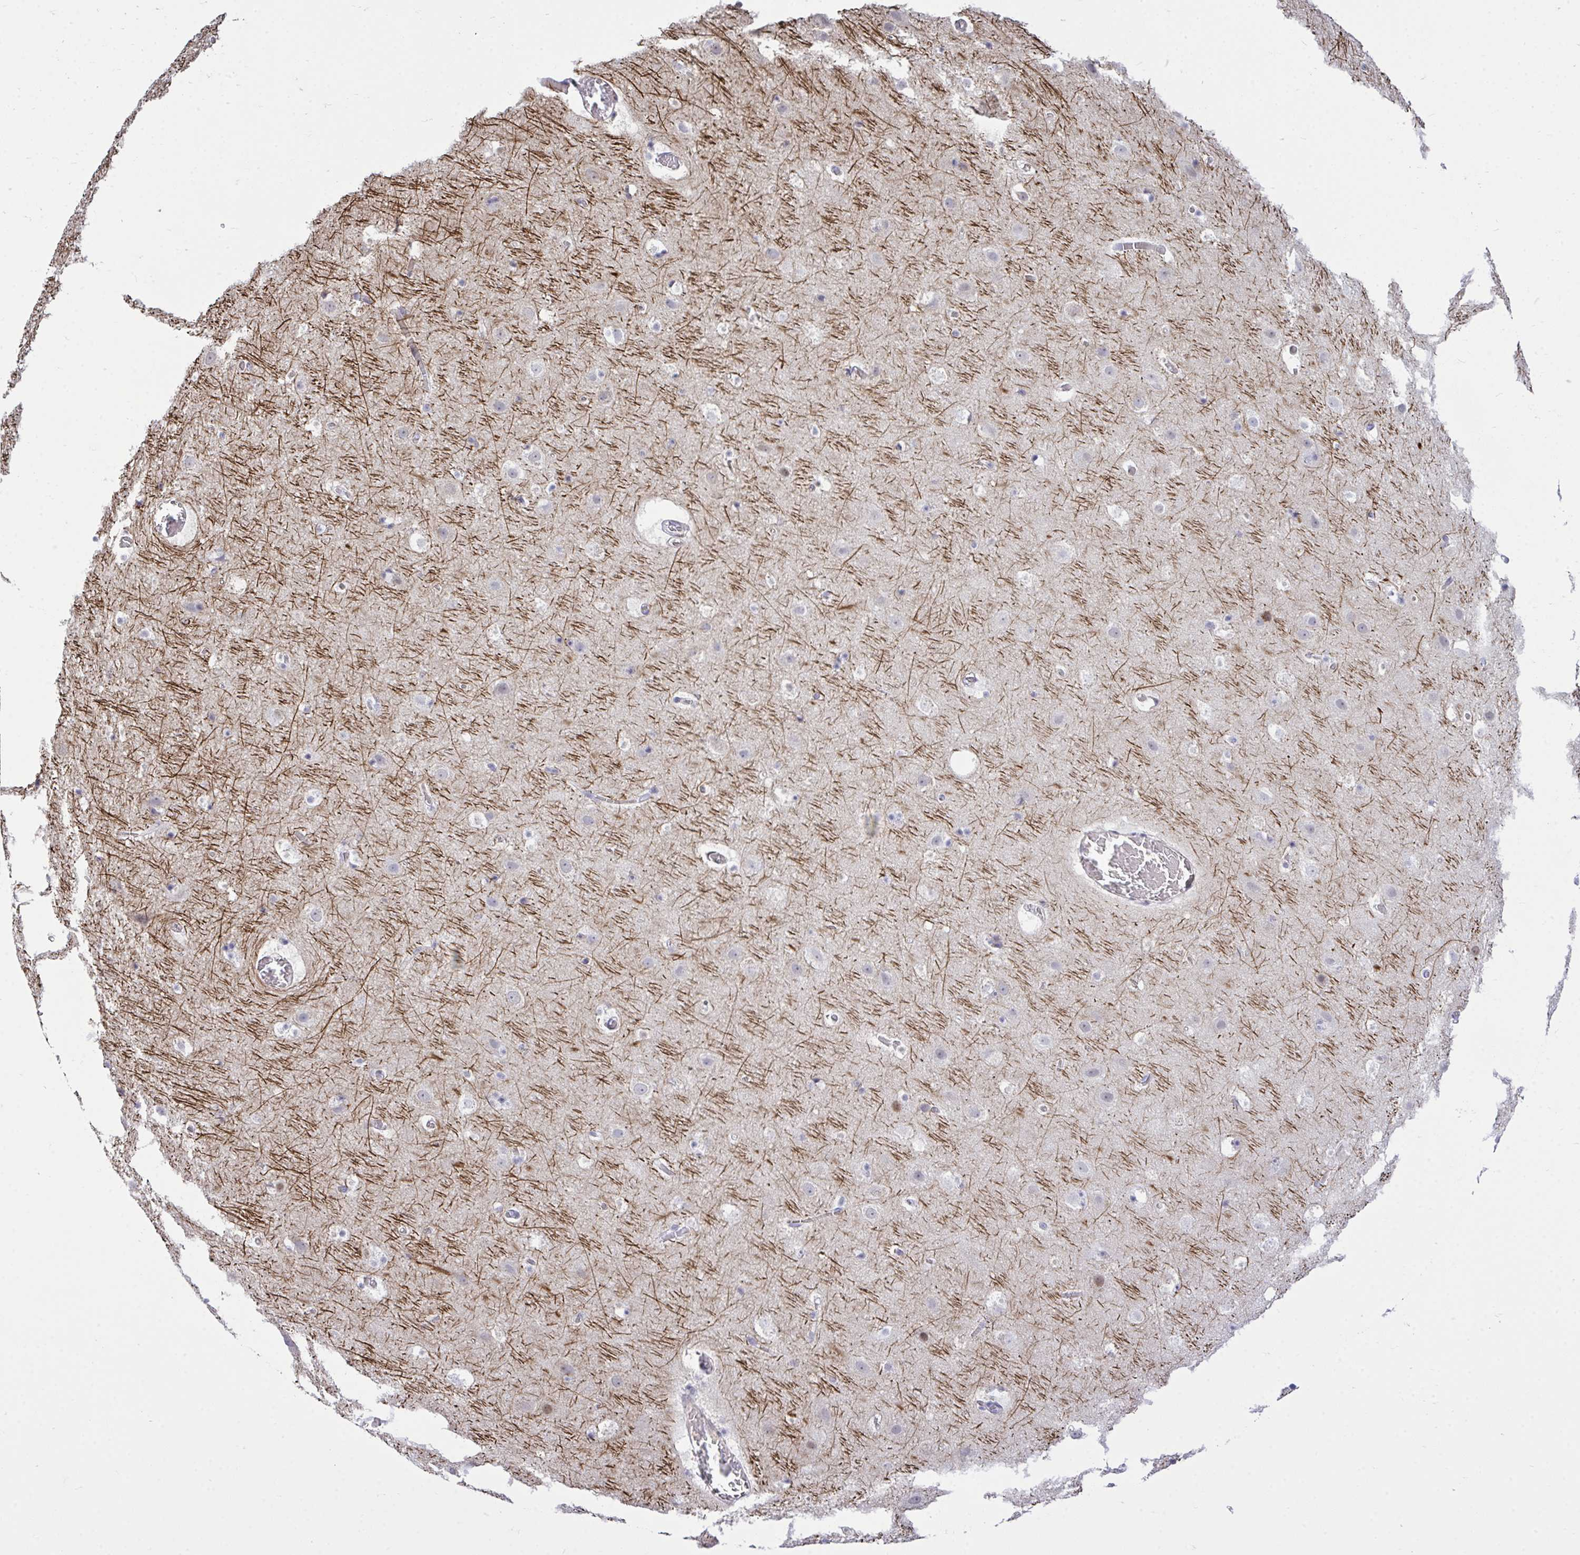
{"staining": {"intensity": "negative", "quantity": "none", "location": "none"}, "tissue": "cerebral cortex", "cell_type": "Endothelial cells", "image_type": "normal", "snomed": [{"axis": "morphology", "description": "Normal tissue, NOS"}, {"axis": "topography", "description": "Cerebral cortex"}], "caption": "Immunohistochemical staining of benign cerebral cortex displays no significant positivity in endothelial cells.", "gene": "HMBOX1", "patient": {"sex": "female", "age": 42}}